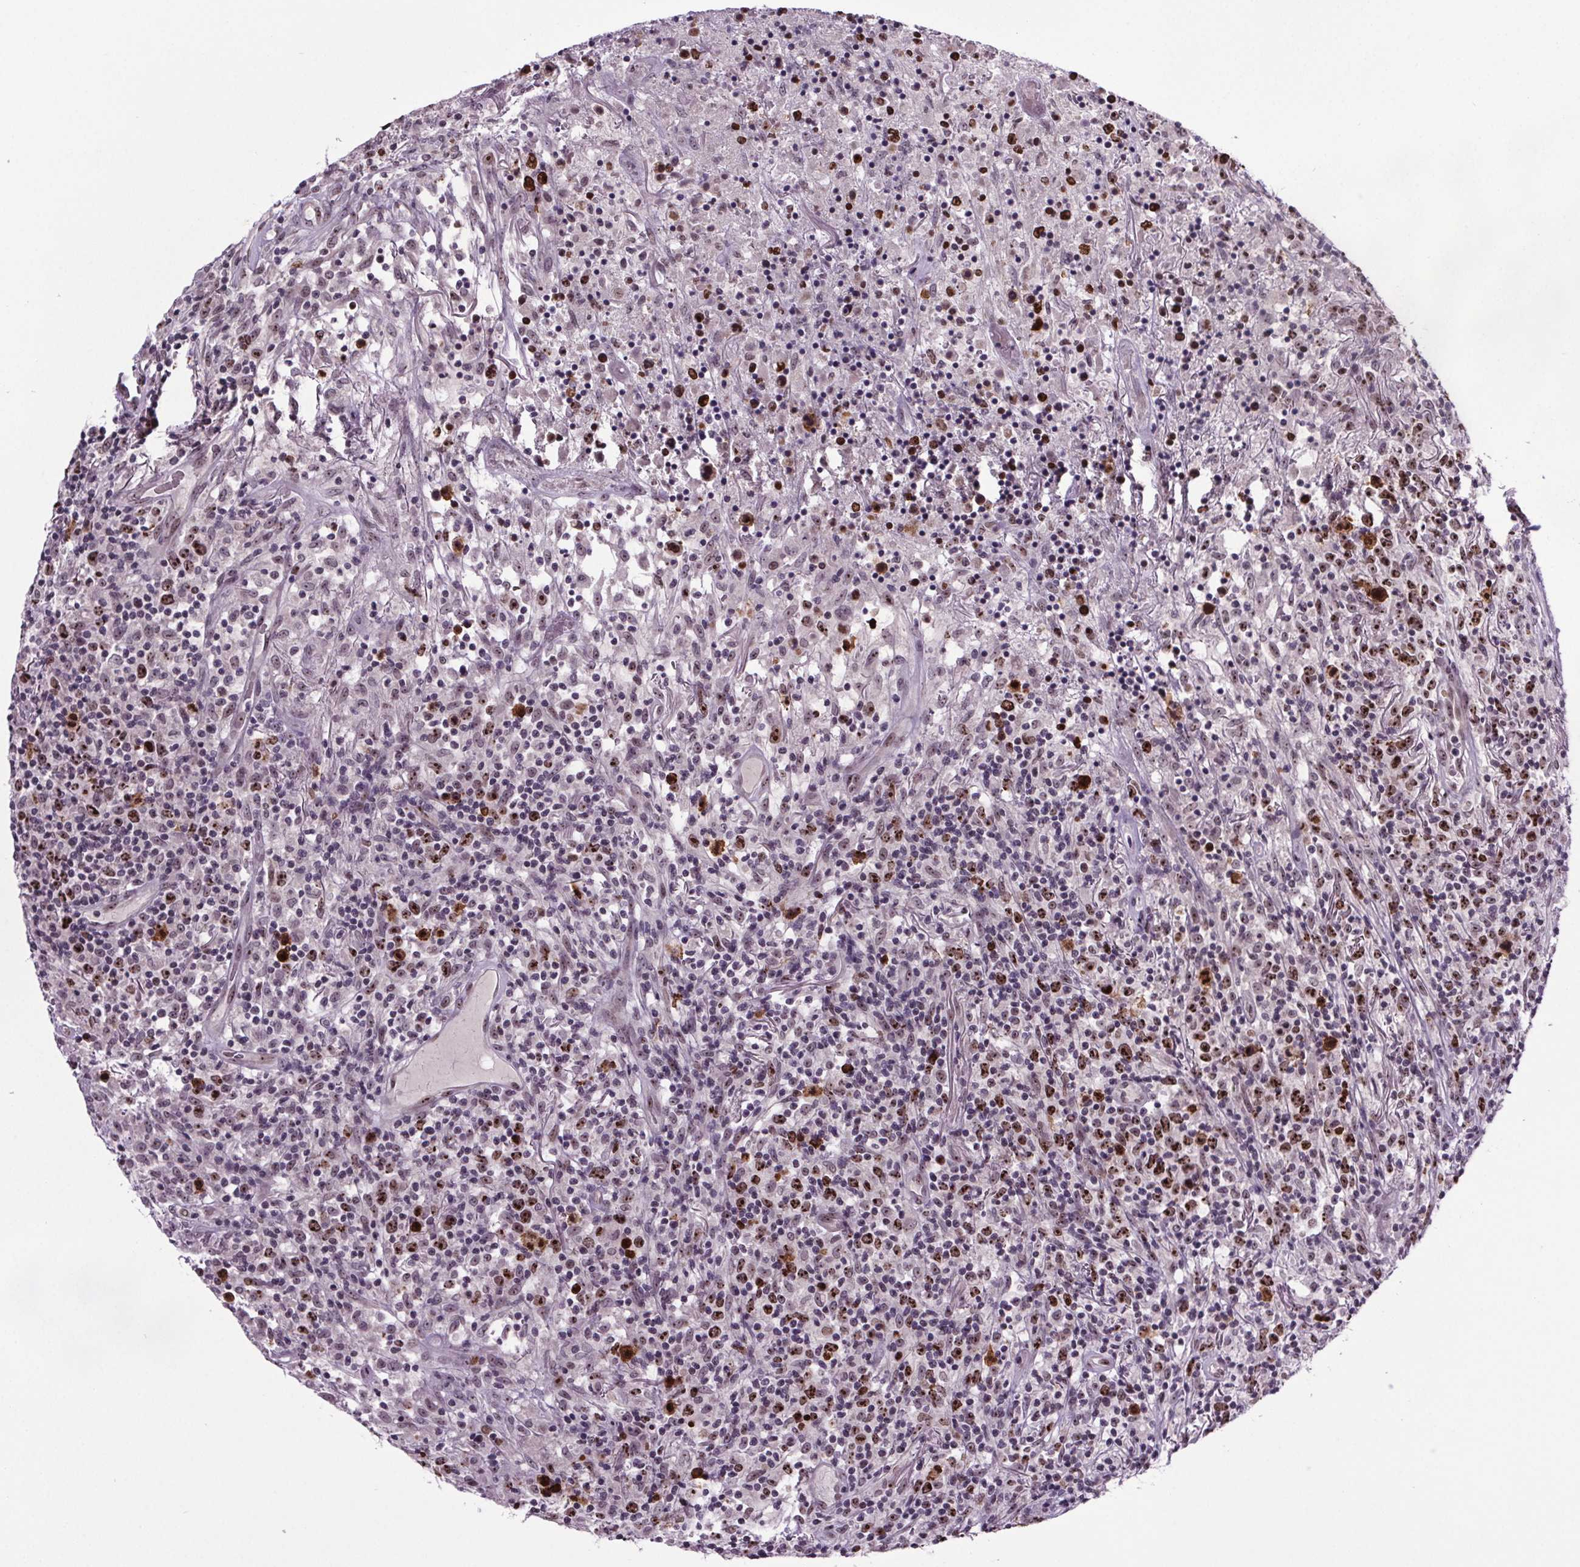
{"staining": {"intensity": "strong", "quantity": "25%-75%", "location": "nuclear"}, "tissue": "lymphoma", "cell_type": "Tumor cells", "image_type": "cancer", "snomed": [{"axis": "morphology", "description": "Malignant lymphoma, non-Hodgkin's type, High grade"}, {"axis": "topography", "description": "Lung"}], "caption": "Lymphoma stained with DAB (3,3'-diaminobenzidine) immunohistochemistry (IHC) demonstrates high levels of strong nuclear staining in approximately 25%-75% of tumor cells. Using DAB (brown) and hematoxylin (blue) stains, captured at high magnification using brightfield microscopy.", "gene": "ATMIN", "patient": {"sex": "male", "age": 79}}